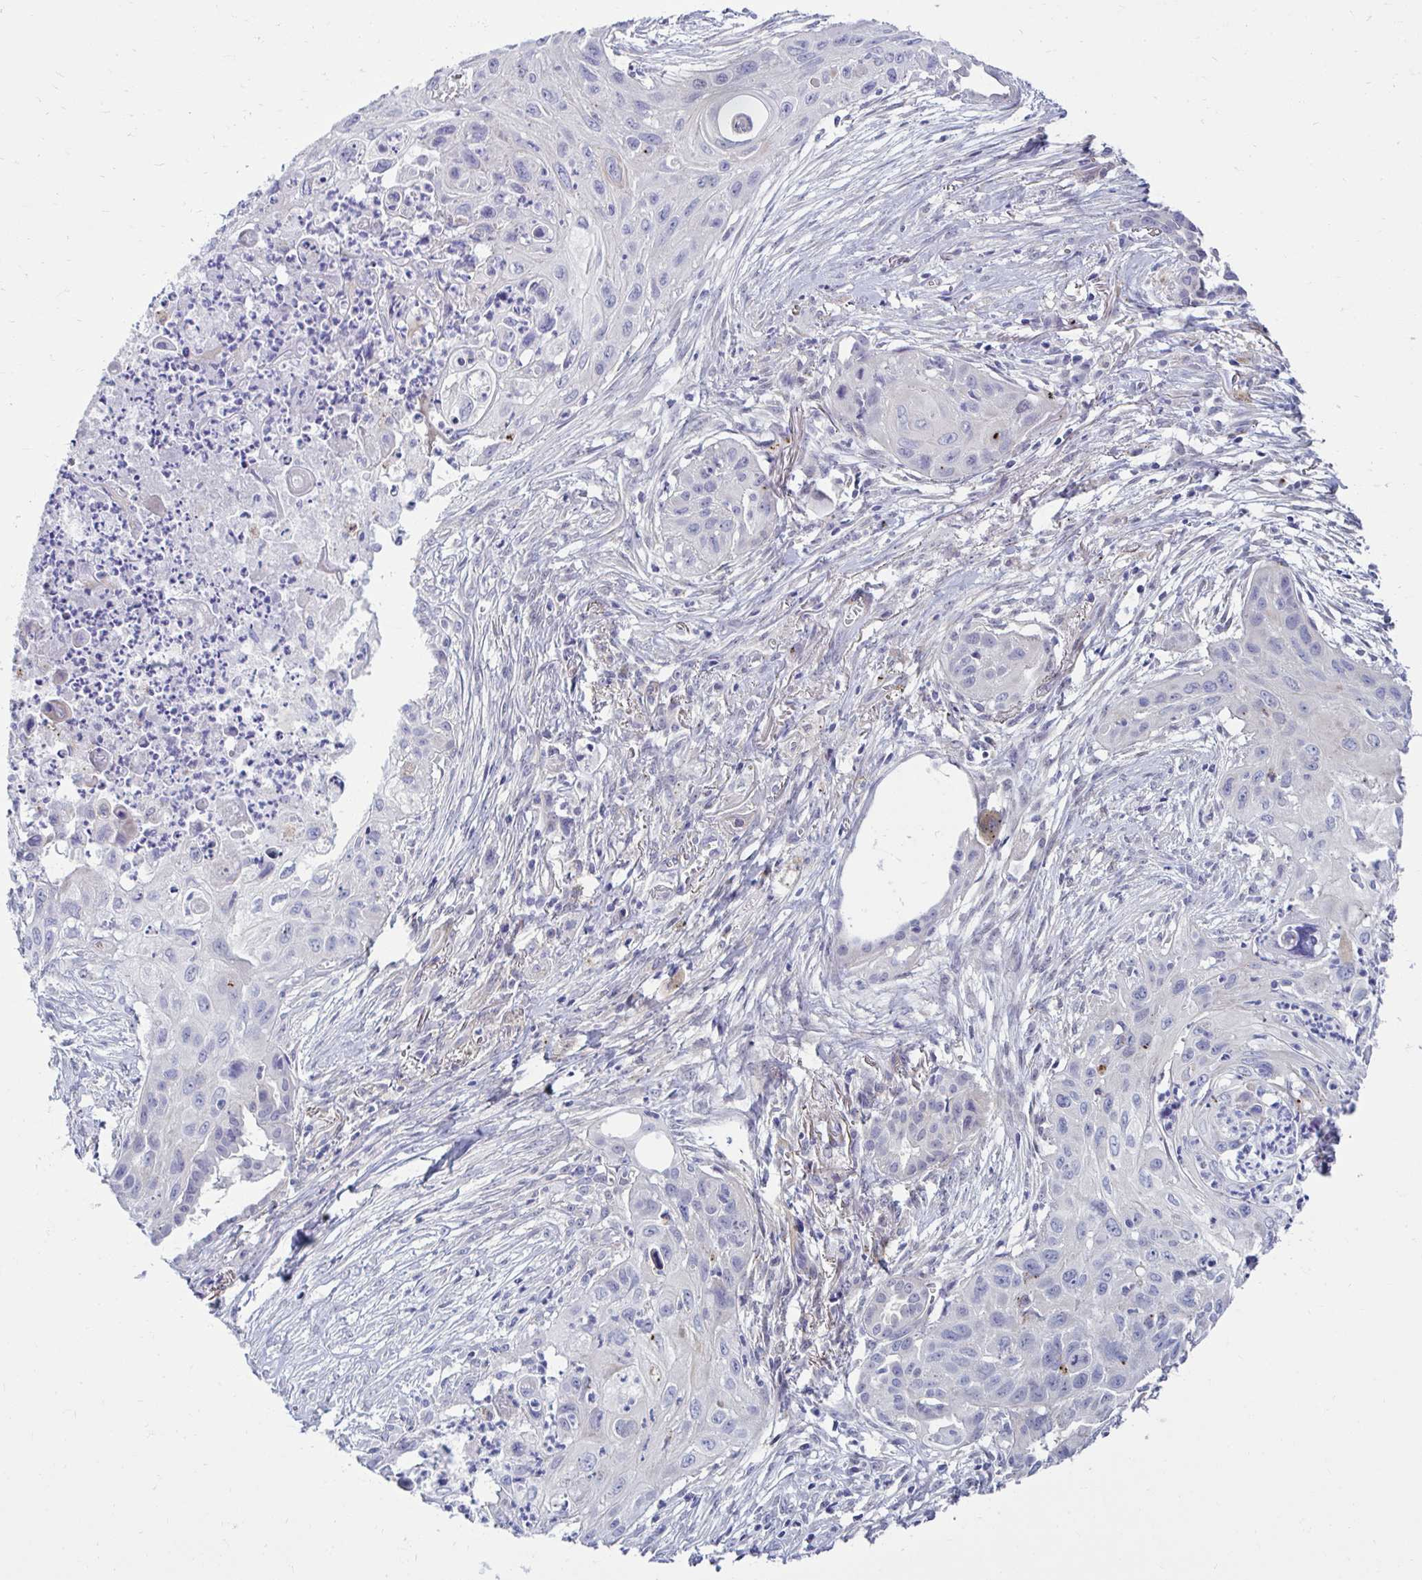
{"staining": {"intensity": "negative", "quantity": "none", "location": "none"}, "tissue": "lung cancer", "cell_type": "Tumor cells", "image_type": "cancer", "snomed": [{"axis": "morphology", "description": "Squamous cell carcinoma, NOS"}, {"axis": "topography", "description": "Lung"}], "caption": "An IHC image of lung cancer (squamous cell carcinoma) is shown. There is no staining in tumor cells of lung cancer (squamous cell carcinoma).", "gene": "ANKRD62", "patient": {"sex": "male", "age": 71}}